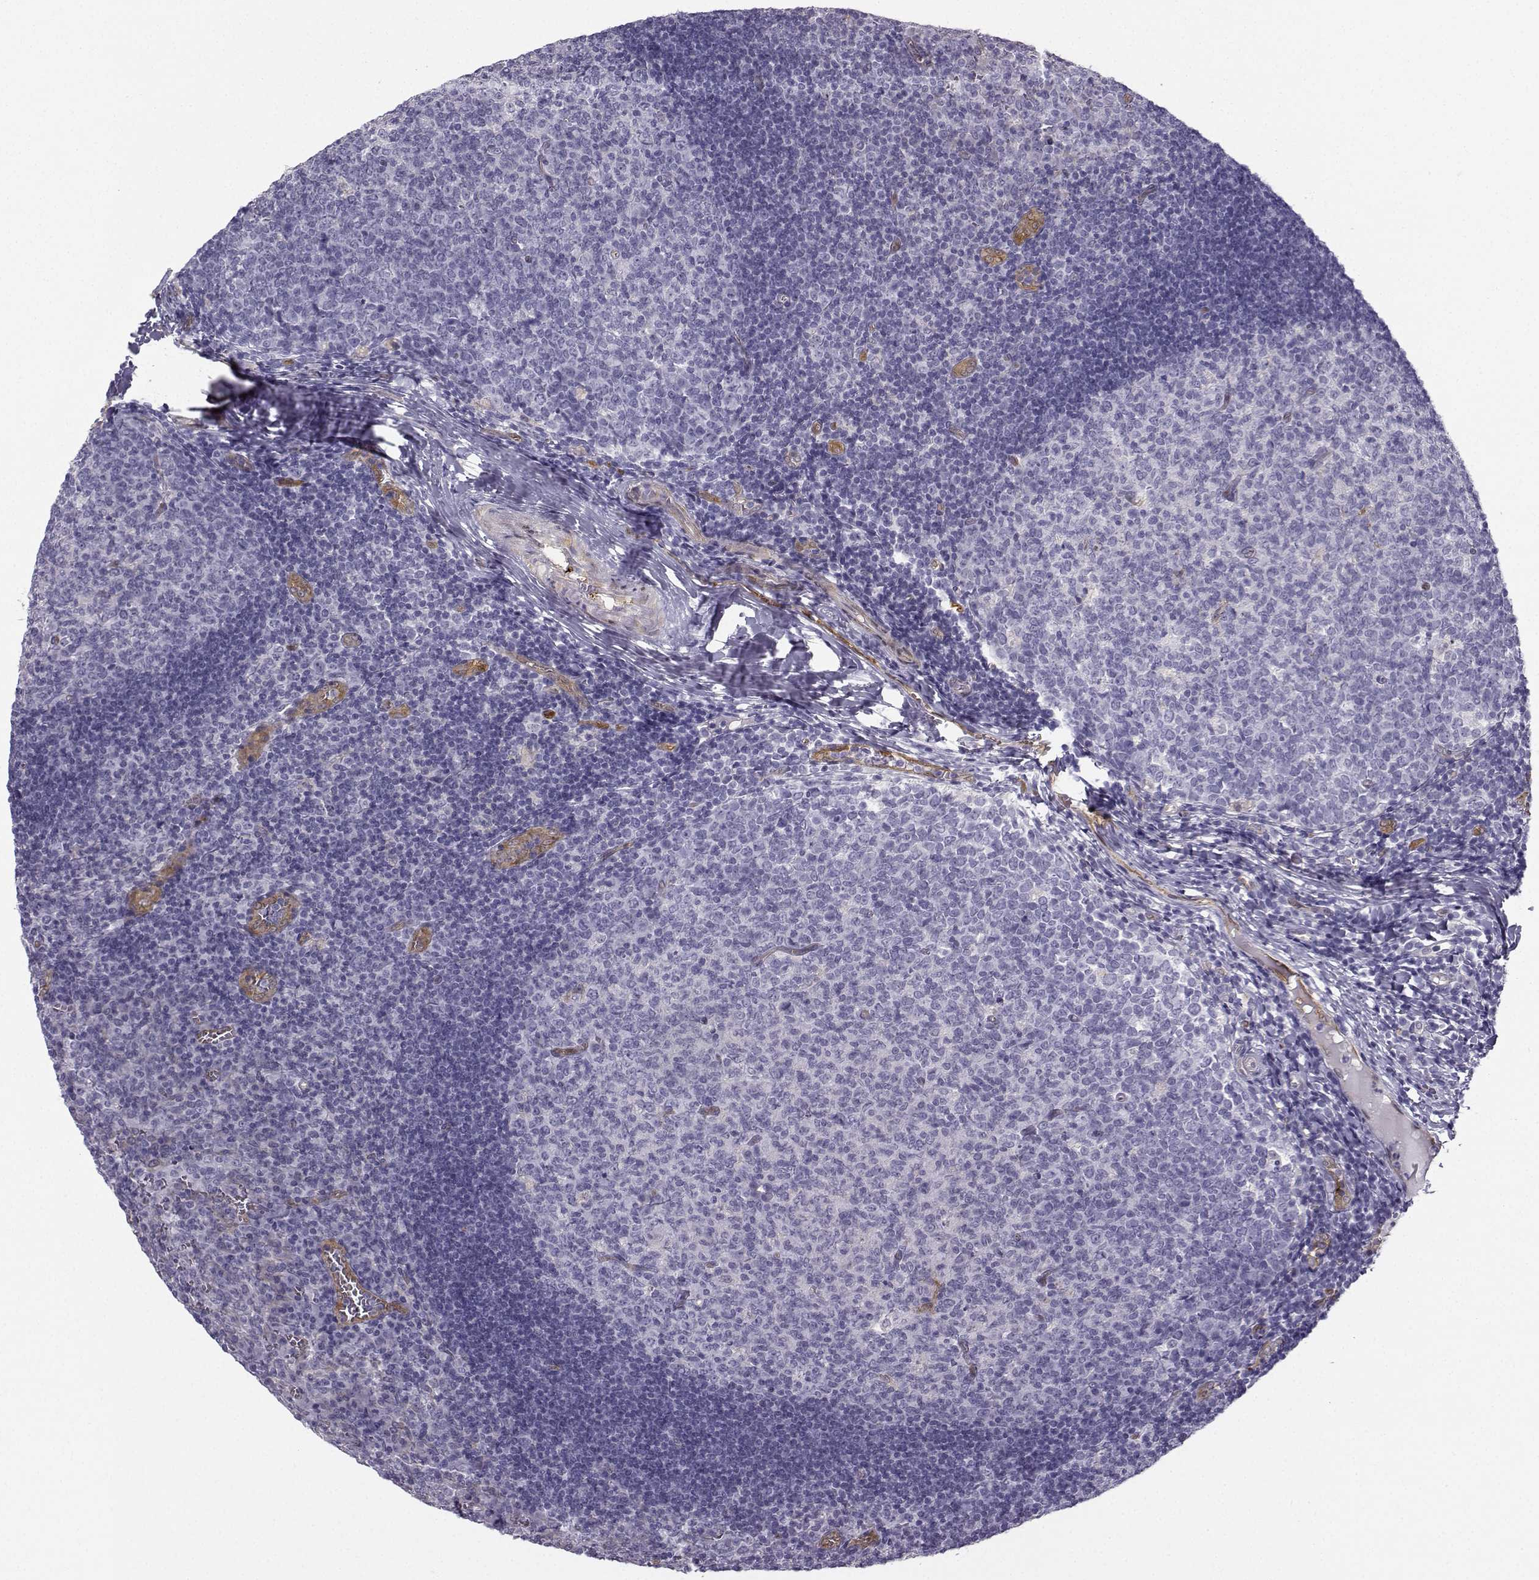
{"staining": {"intensity": "weak", "quantity": "<25%", "location": "cytoplasmic/membranous"}, "tissue": "tonsil", "cell_type": "Germinal center cells", "image_type": "normal", "snomed": [{"axis": "morphology", "description": "Normal tissue, NOS"}, {"axis": "topography", "description": "Tonsil"}], "caption": "DAB immunohistochemical staining of benign tonsil reveals no significant staining in germinal center cells.", "gene": "NQO1", "patient": {"sex": "female", "age": 13}}